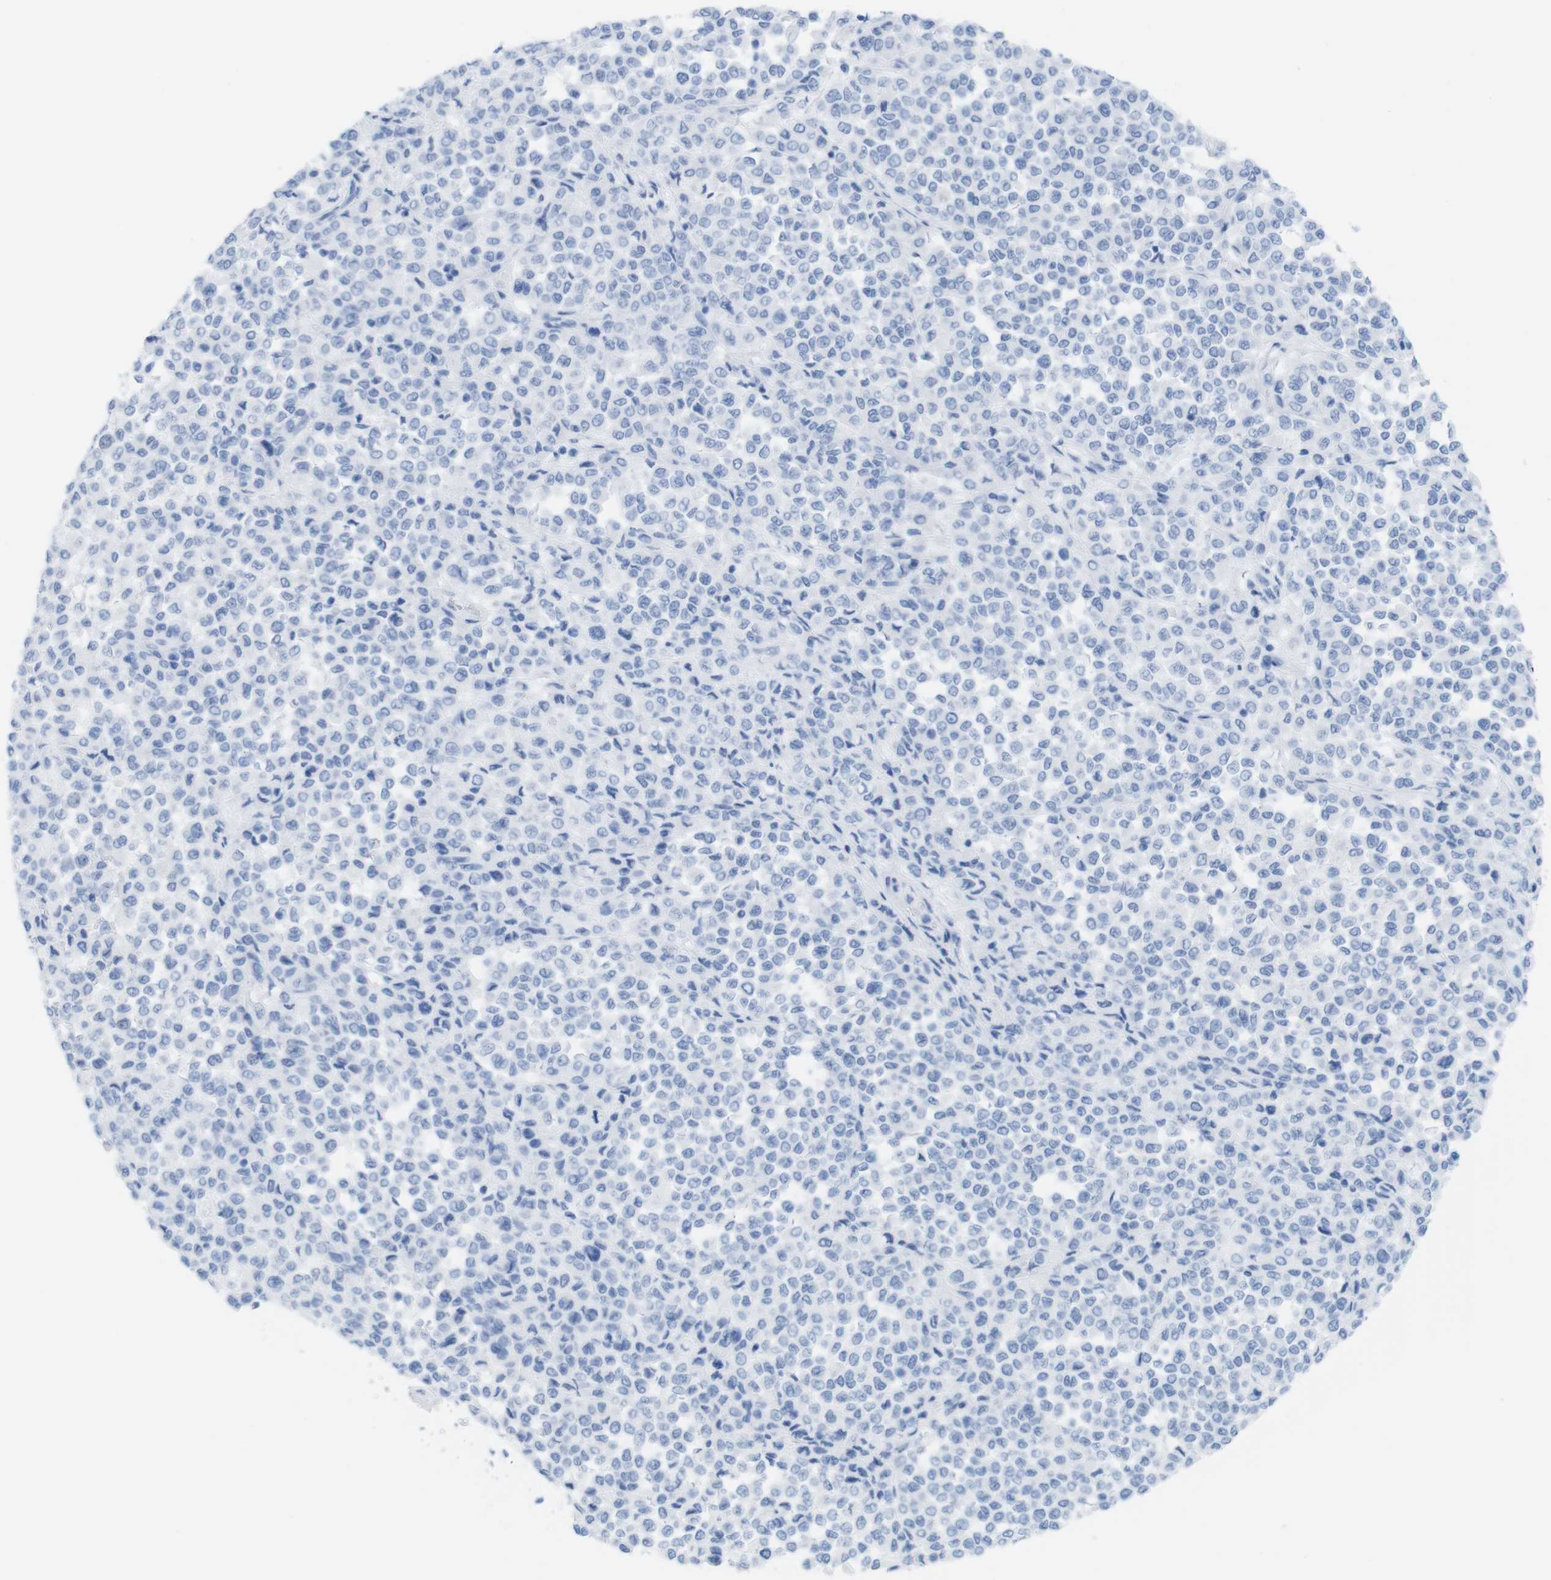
{"staining": {"intensity": "negative", "quantity": "none", "location": "none"}, "tissue": "melanoma", "cell_type": "Tumor cells", "image_type": "cancer", "snomed": [{"axis": "morphology", "description": "Malignant melanoma, Metastatic site"}, {"axis": "topography", "description": "Pancreas"}], "caption": "Immunohistochemistry (IHC) of human malignant melanoma (metastatic site) exhibits no positivity in tumor cells.", "gene": "MYH7", "patient": {"sex": "female", "age": 30}}